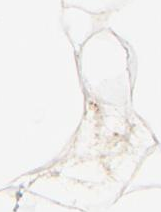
{"staining": {"intensity": "negative", "quantity": "none", "location": "none"}, "tissue": "adipose tissue", "cell_type": "Adipocytes", "image_type": "normal", "snomed": [{"axis": "morphology", "description": "Normal tissue, NOS"}, {"axis": "morphology", "description": "Duct carcinoma"}, {"axis": "topography", "description": "Breast"}, {"axis": "topography", "description": "Adipose tissue"}], "caption": "High magnification brightfield microscopy of normal adipose tissue stained with DAB (3,3'-diaminobenzidine) (brown) and counterstained with hematoxylin (blue): adipocytes show no significant positivity.", "gene": "DLAT", "patient": {"sex": "female", "age": 37}}